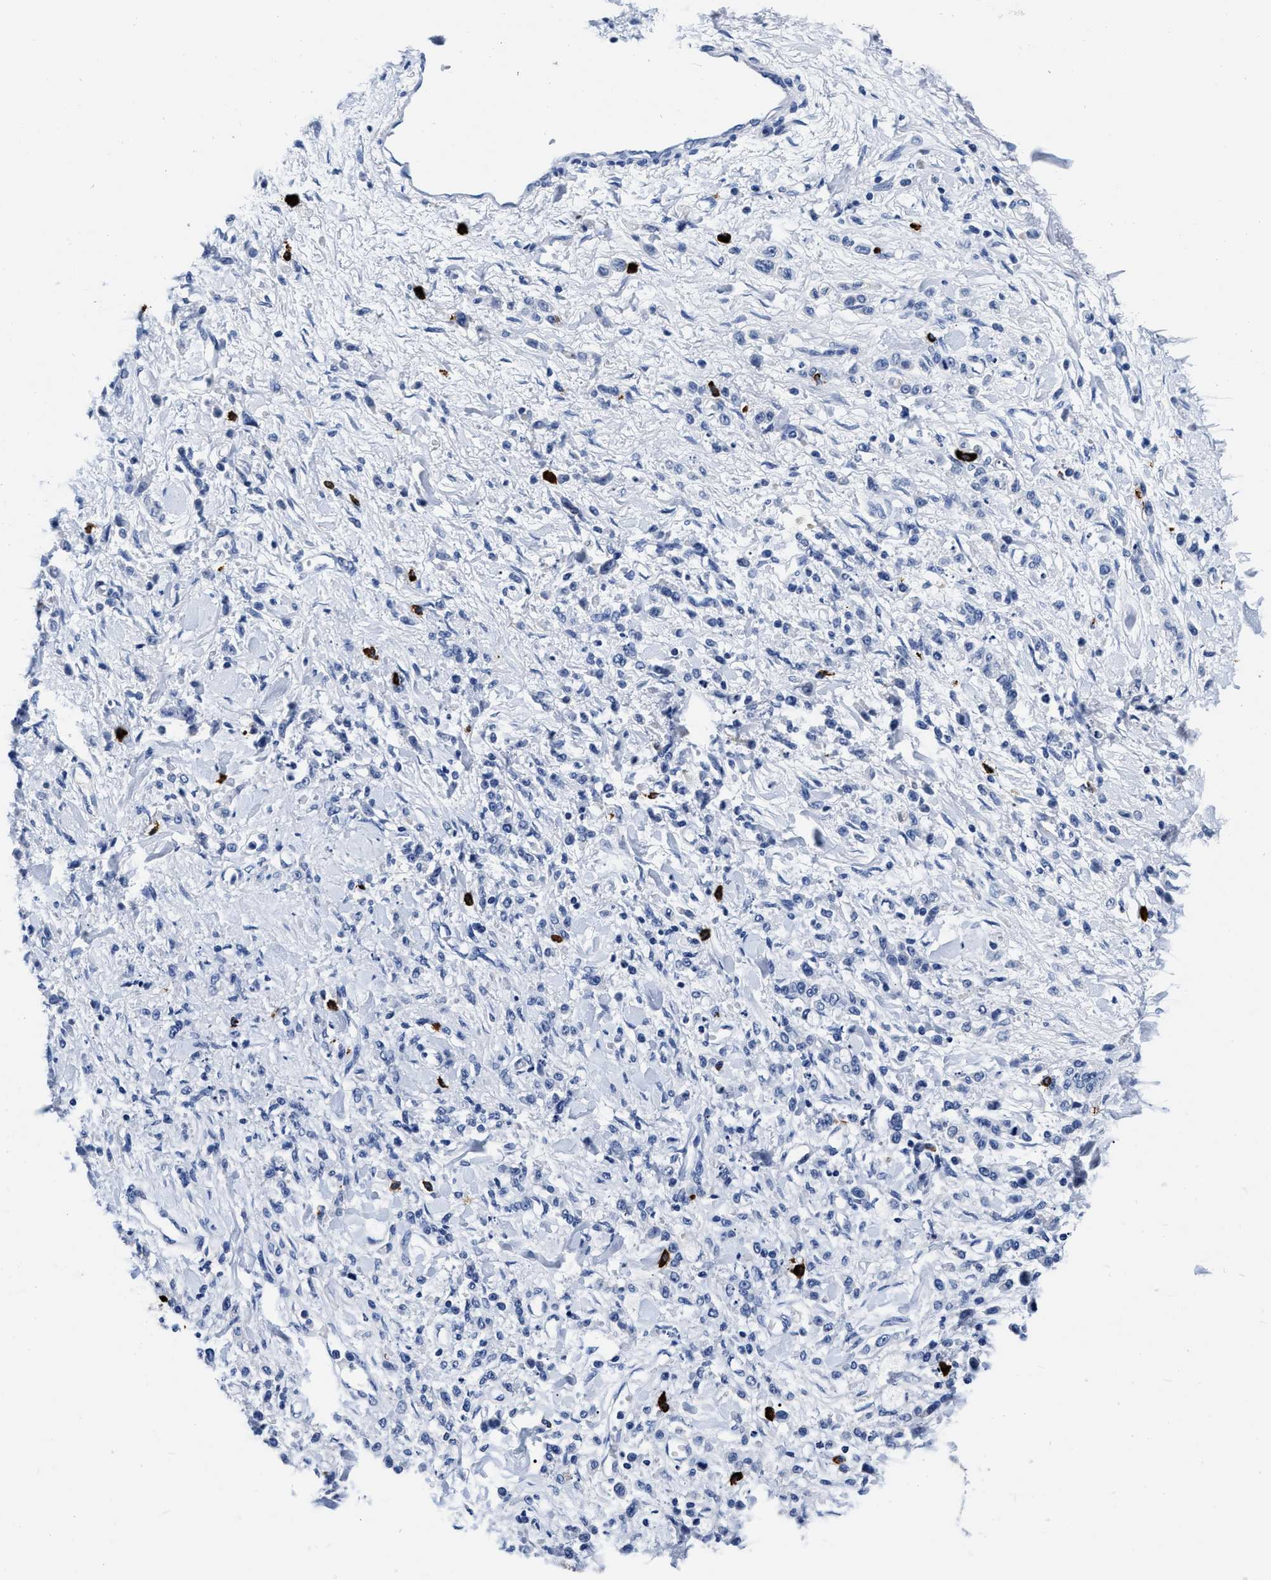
{"staining": {"intensity": "negative", "quantity": "none", "location": "none"}, "tissue": "stomach cancer", "cell_type": "Tumor cells", "image_type": "cancer", "snomed": [{"axis": "morphology", "description": "Normal tissue, NOS"}, {"axis": "morphology", "description": "Adenocarcinoma, NOS"}, {"axis": "topography", "description": "Stomach"}], "caption": "A high-resolution photomicrograph shows IHC staining of stomach cancer (adenocarcinoma), which shows no significant positivity in tumor cells. Nuclei are stained in blue.", "gene": "CER1", "patient": {"sex": "male", "age": 82}}